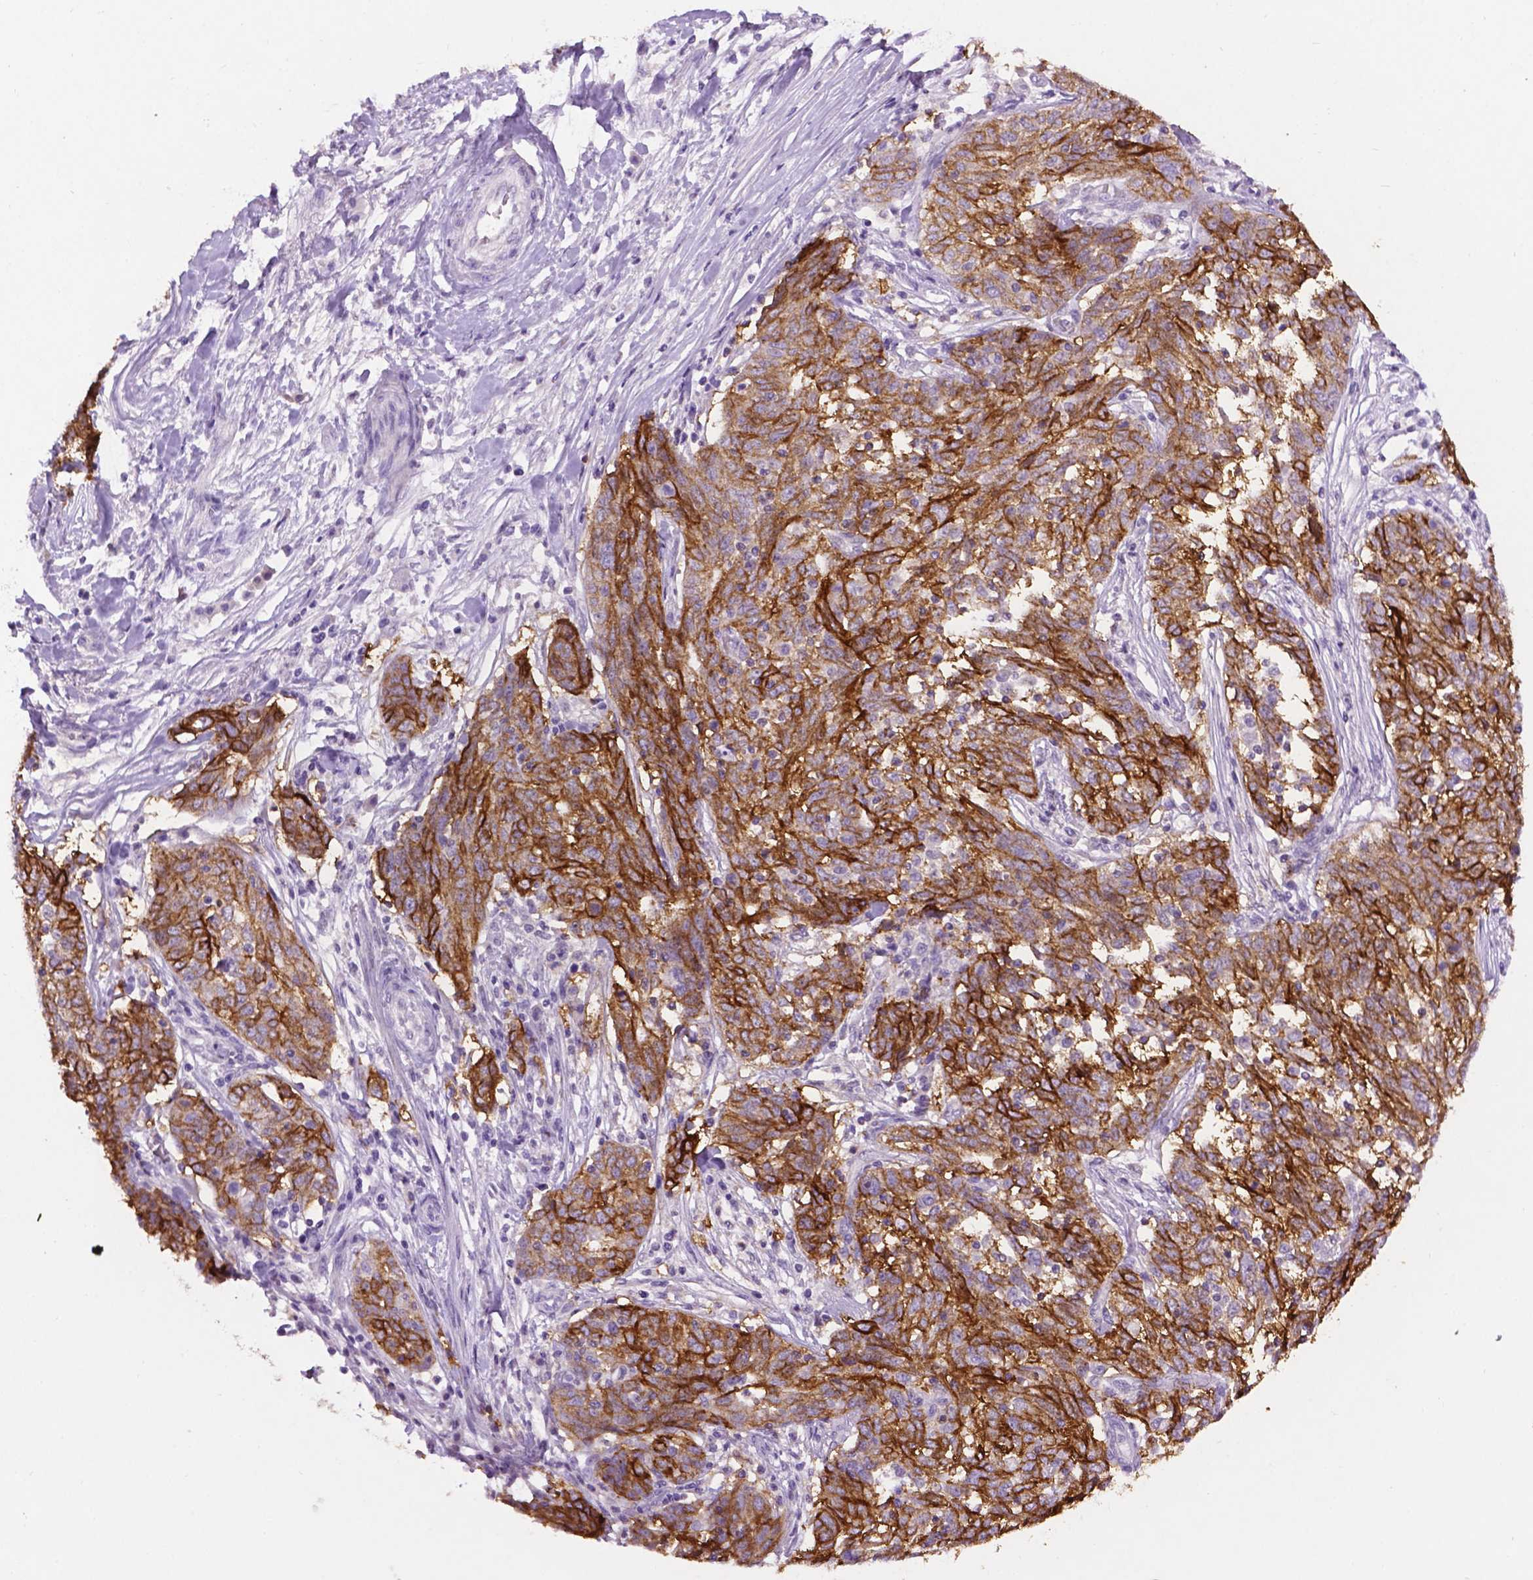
{"staining": {"intensity": "strong", "quantity": "25%-75%", "location": "cytoplasmic/membranous"}, "tissue": "ovarian cancer", "cell_type": "Tumor cells", "image_type": "cancer", "snomed": [{"axis": "morphology", "description": "Cystadenocarcinoma, serous, NOS"}, {"axis": "topography", "description": "Ovary"}], "caption": "Protein analysis of ovarian cancer (serous cystadenocarcinoma) tissue demonstrates strong cytoplasmic/membranous expression in approximately 25%-75% of tumor cells.", "gene": "TACSTD2", "patient": {"sex": "female", "age": 67}}